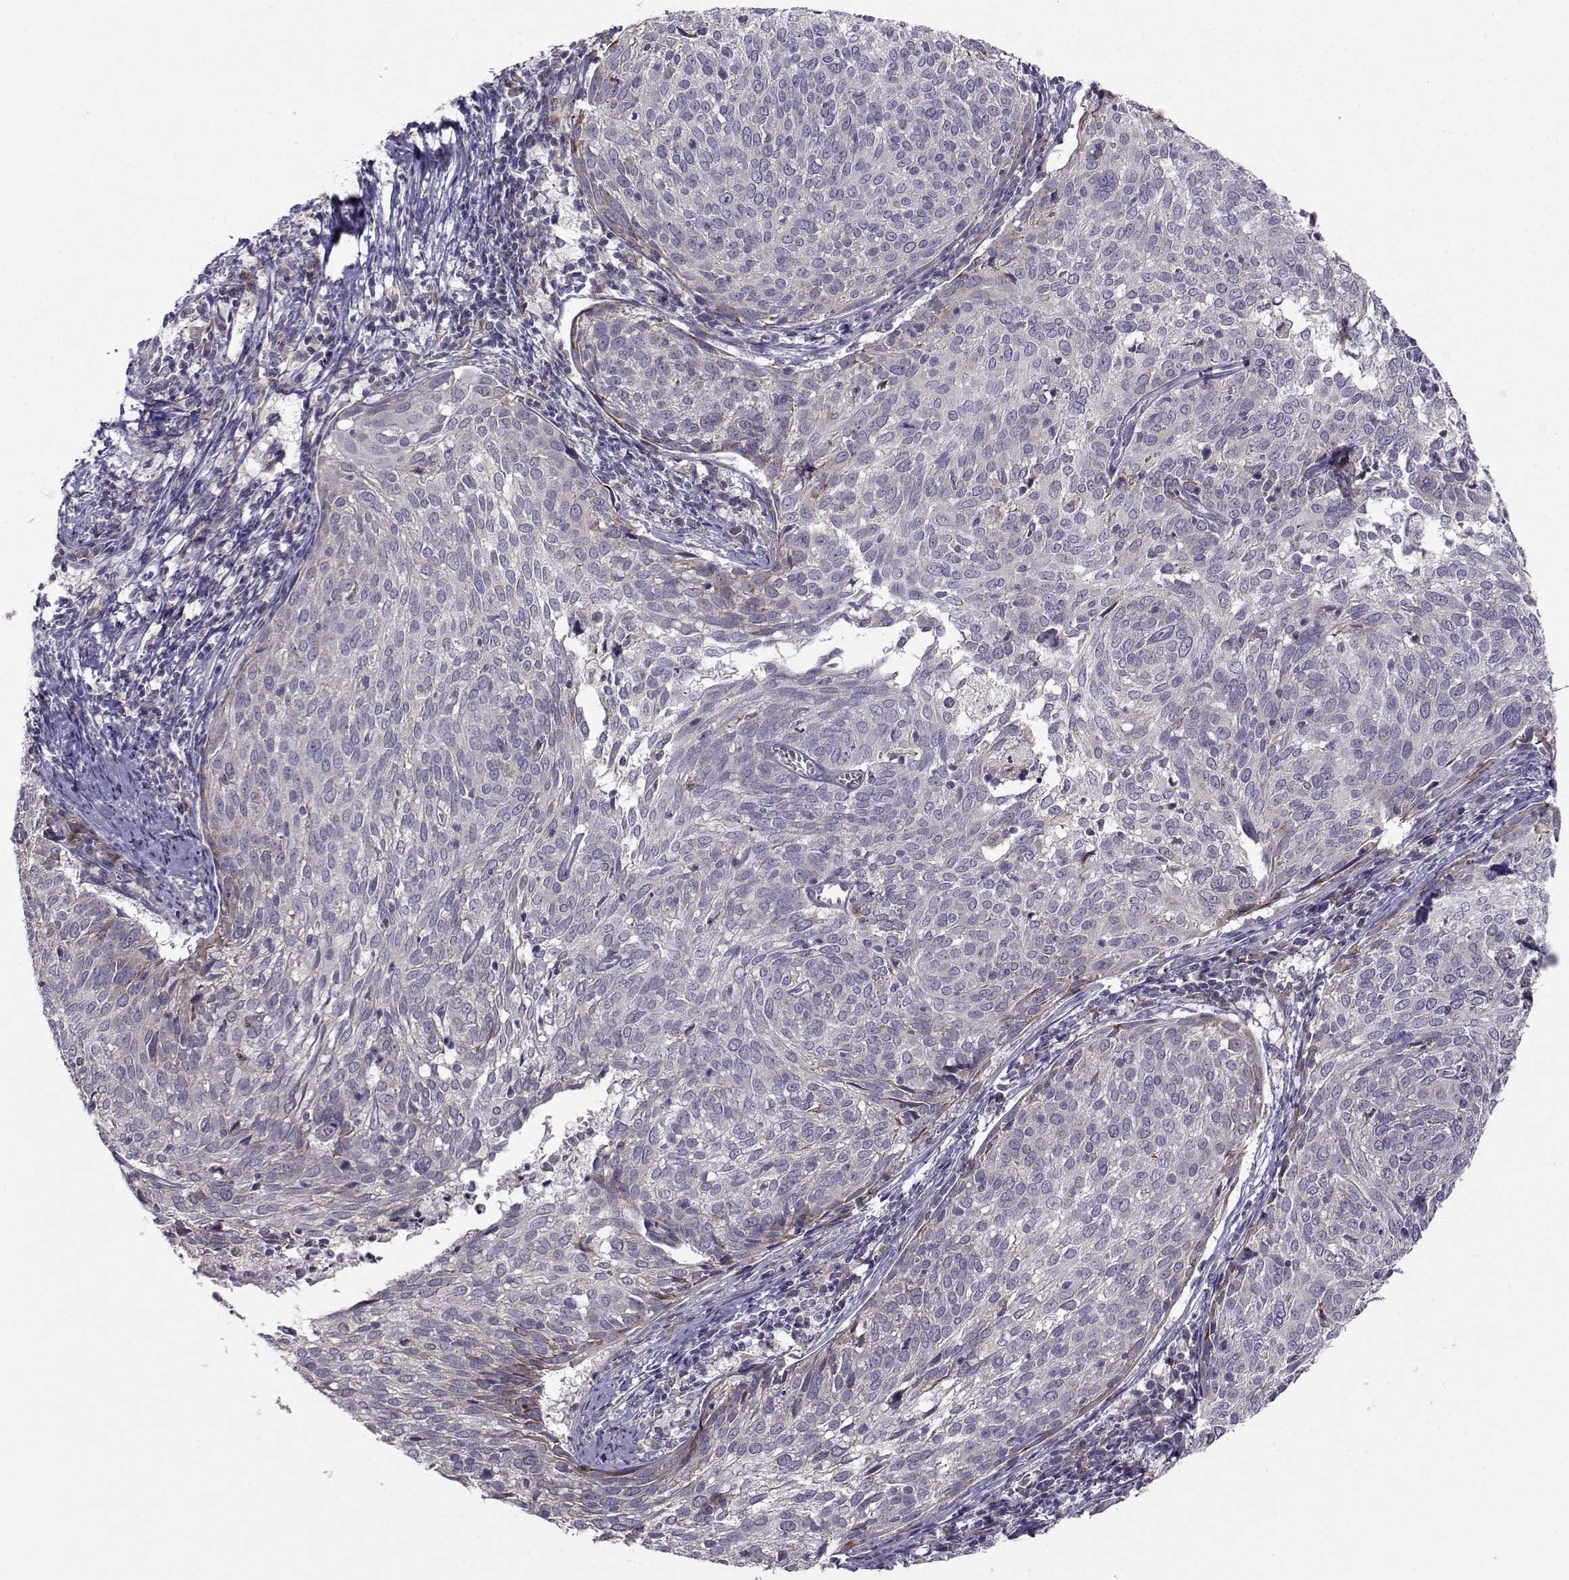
{"staining": {"intensity": "negative", "quantity": "none", "location": "none"}, "tissue": "cervical cancer", "cell_type": "Tumor cells", "image_type": "cancer", "snomed": [{"axis": "morphology", "description": "Squamous cell carcinoma, NOS"}, {"axis": "topography", "description": "Cervix"}], "caption": "Immunohistochemistry (IHC) of cervical cancer shows no expression in tumor cells.", "gene": "FCAMR", "patient": {"sex": "female", "age": 39}}